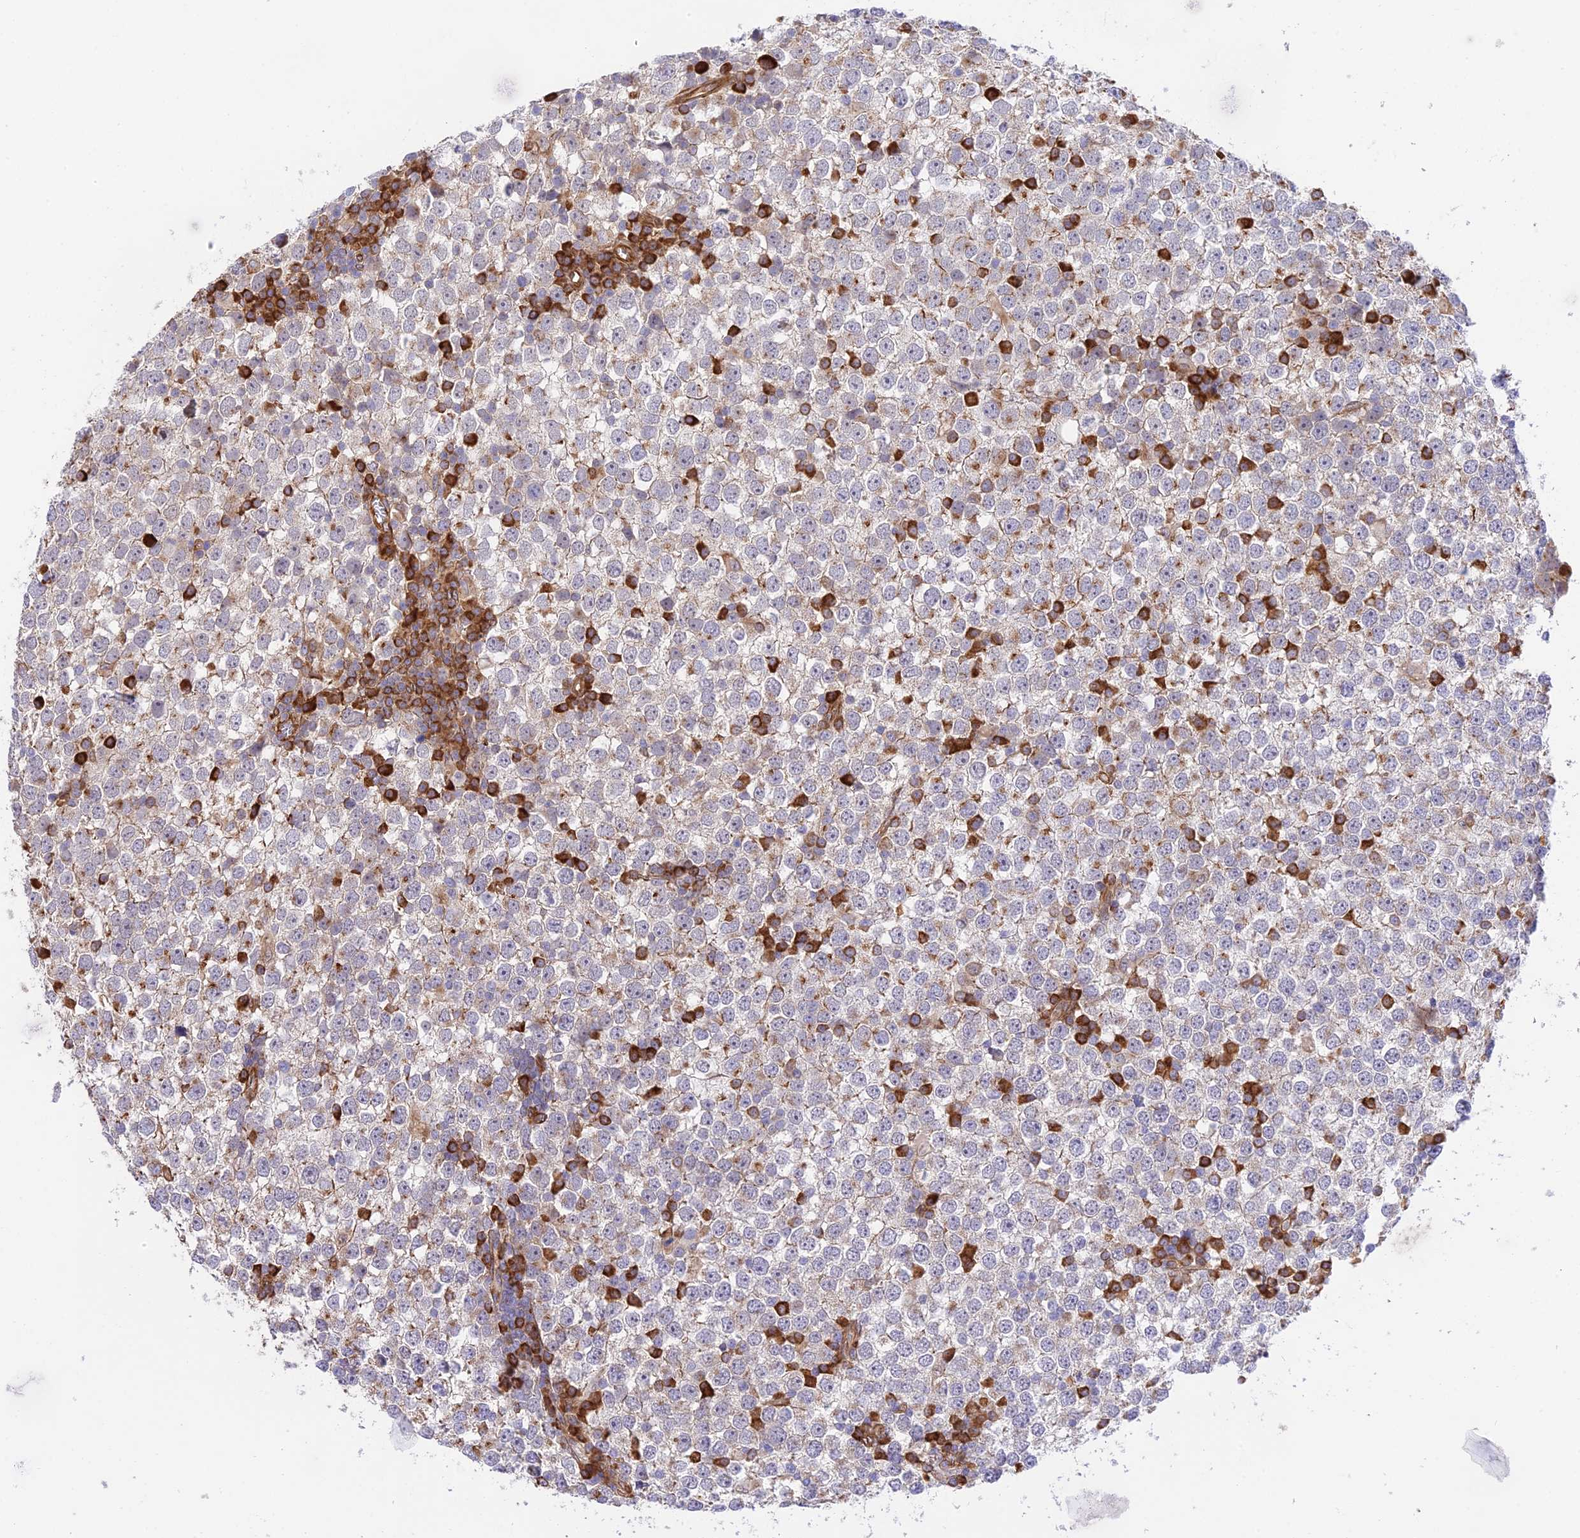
{"staining": {"intensity": "weak", "quantity": "25%-75%", "location": "cytoplasmic/membranous"}, "tissue": "testis cancer", "cell_type": "Tumor cells", "image_type": "cancer", "snomed": [{"axis": "morphology", "description": "Seminoma, NOS"}, {"axis": "topography", "description": "Testis"}], "caption": "Testis seminoma stained with DAB (3,3'-diaminobenzidine) immunohistochemistry shows low levels of weak cytoplasmic/membranous positivity in approximately 25%-75% of tumor cells. The protein of interest is stained brown, and the nuclei are stained in blue (DAB IHC with brightfield microscopy, high magnification).", "gene": "EXOC3L4", "patient": {"sex": "male", "age": 65}}